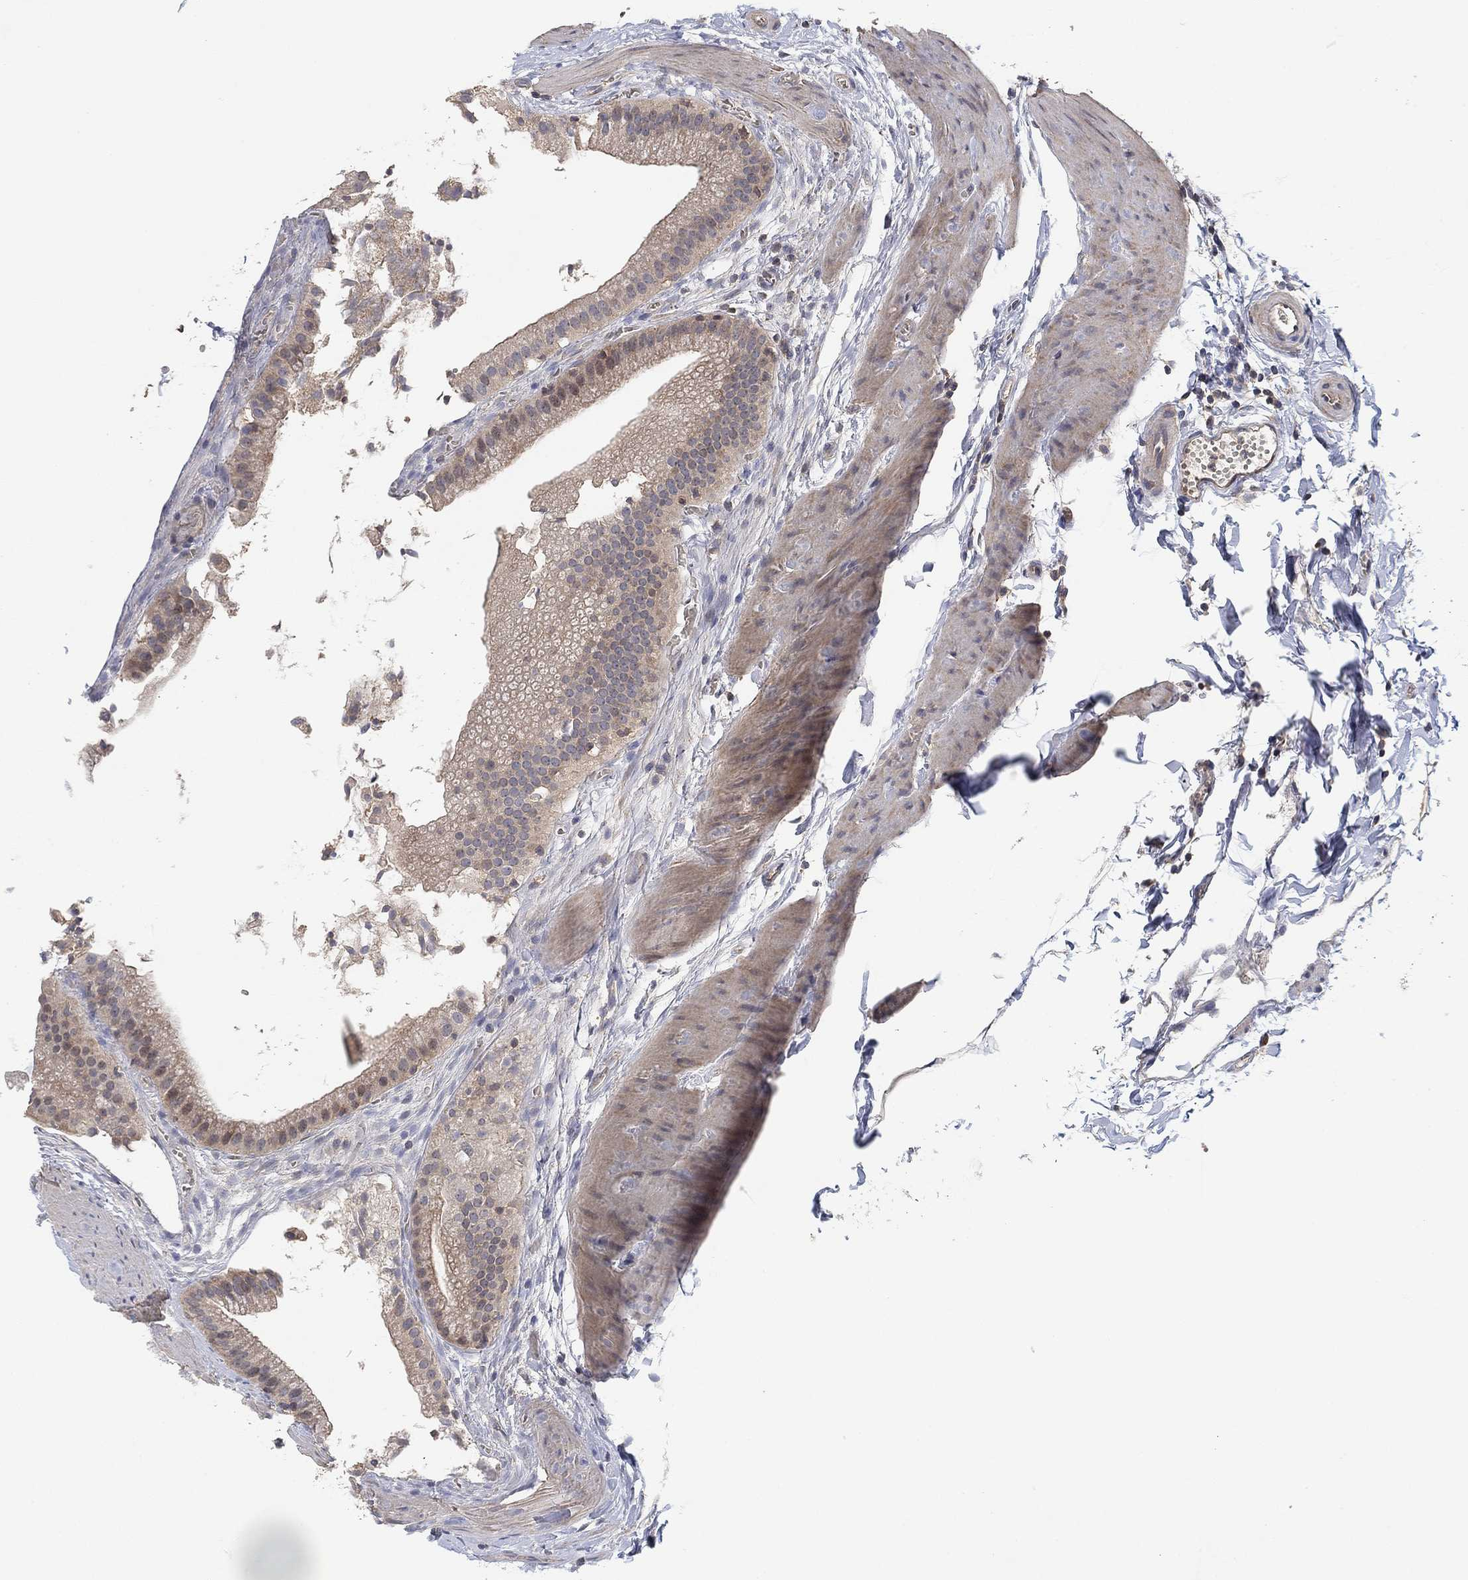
{"staining": {"intensity": "weak", "quantity": "25%-75%", "location": "cytoplasmic/membranous"}, "tissue": "gallbladder", "cell_type": "Glandular cells", "image_type": "normal", "snomed": [{"axis": "morphology", "description": "Normal tissue, NOS"}, {"axis": "topography", "description": "Gallbladder"}], "caption": "Weak cytoplasmic/membranous expression for a protein is identified in about 25%-75% of glandular cells of unremarkable gallbladder using IHC.", "gene": "CCDC43", "patient": {"sex": "male", "age": 67}}